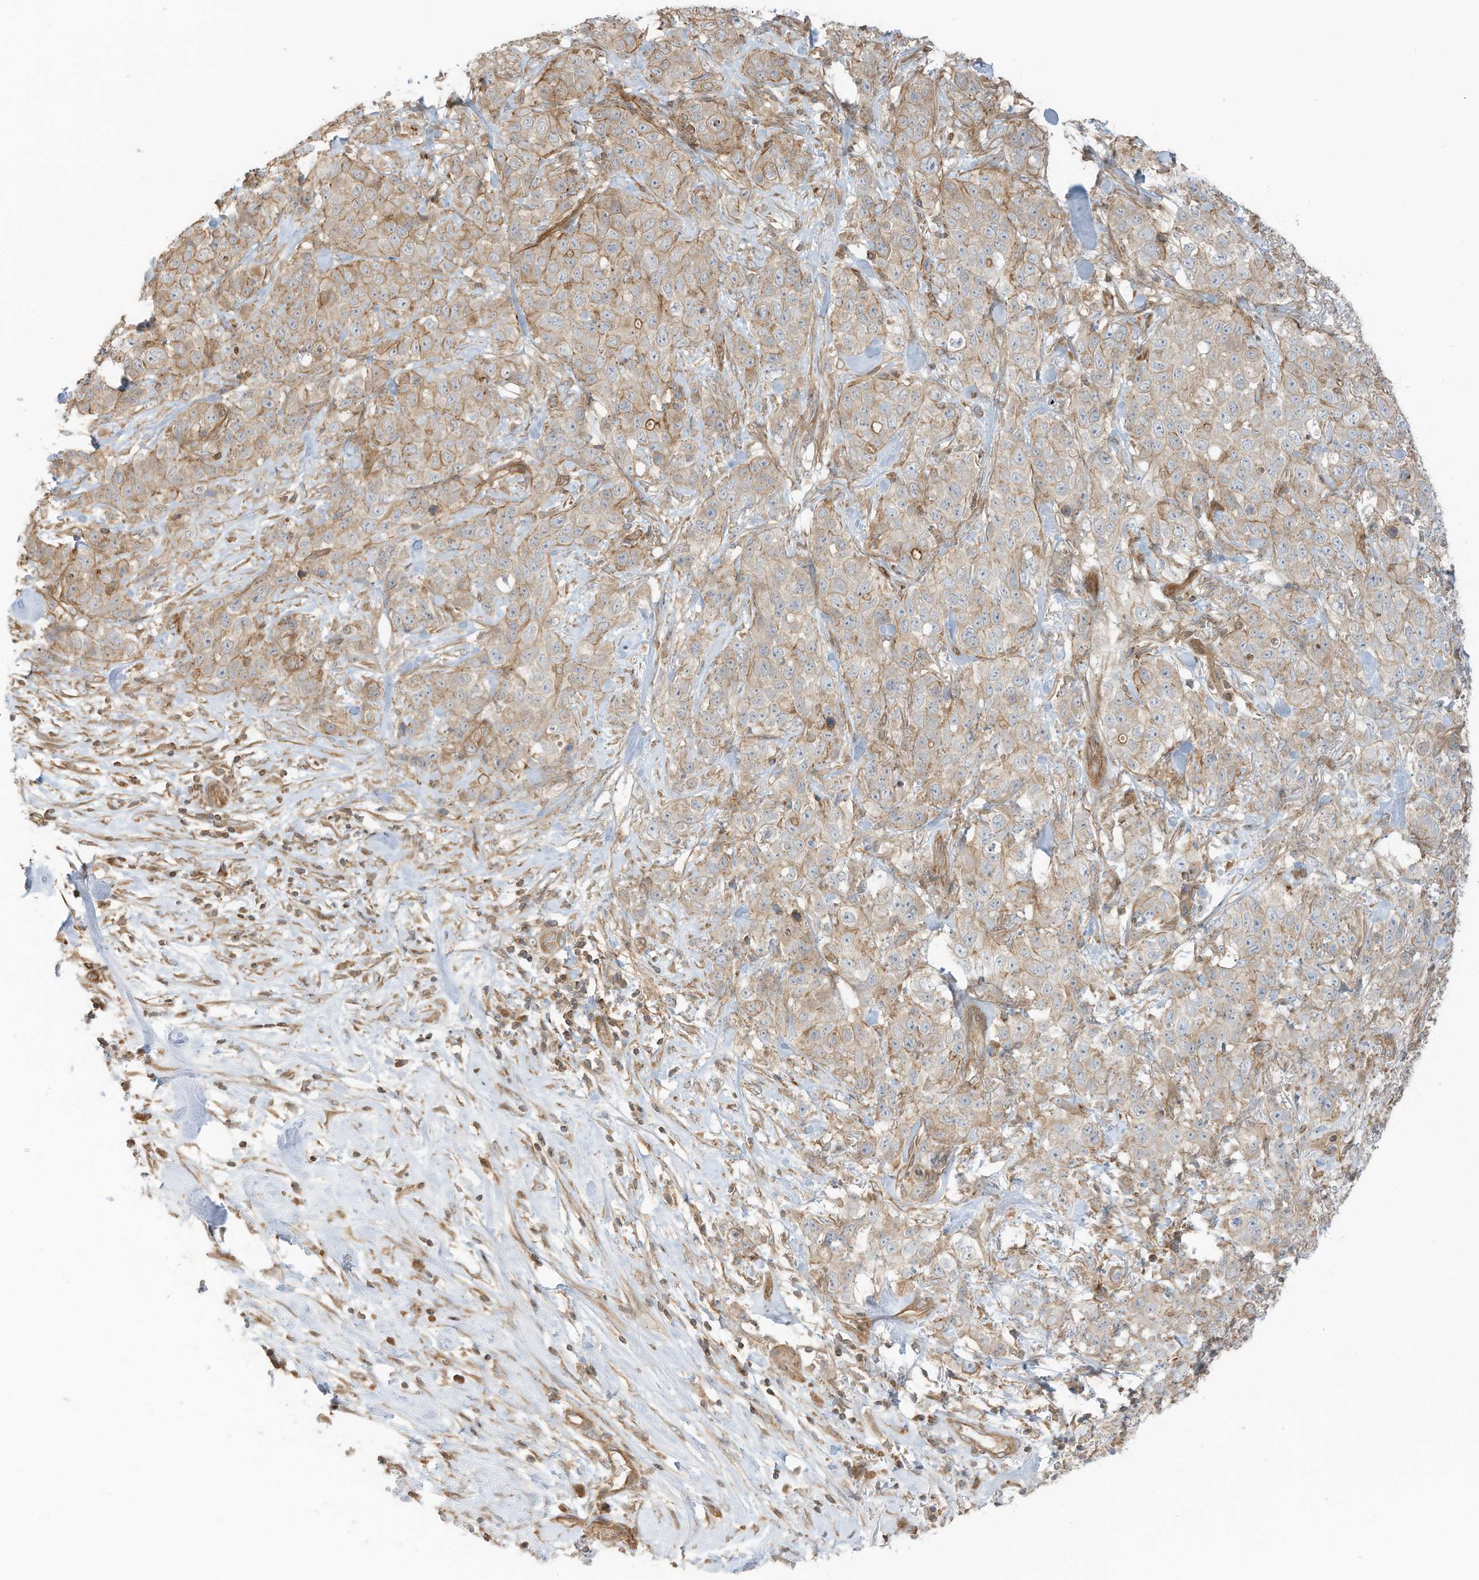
{"staining": {"intensity": "moderate", "quantity": "25%-75%", "location": "cytoplasmic/membranous"}, "tissue": "stomach cancer", "cell_type": "Tumor cells", "image_type": "cancer", "snomed": [{"axis": "morphology", "description": "Adenocarcinoma, NOS"}, {"axis": "topography", "description": "Stomach"}], "caption": "This is a photomicrograph of IHC staining of stomach cancer (adenocarcinoma), which shows moderate staining in the cytoplasmic/membranous of tumor cells.", "gene": "SLC25A12", "patient": {"sex": "male", "age": 48}}